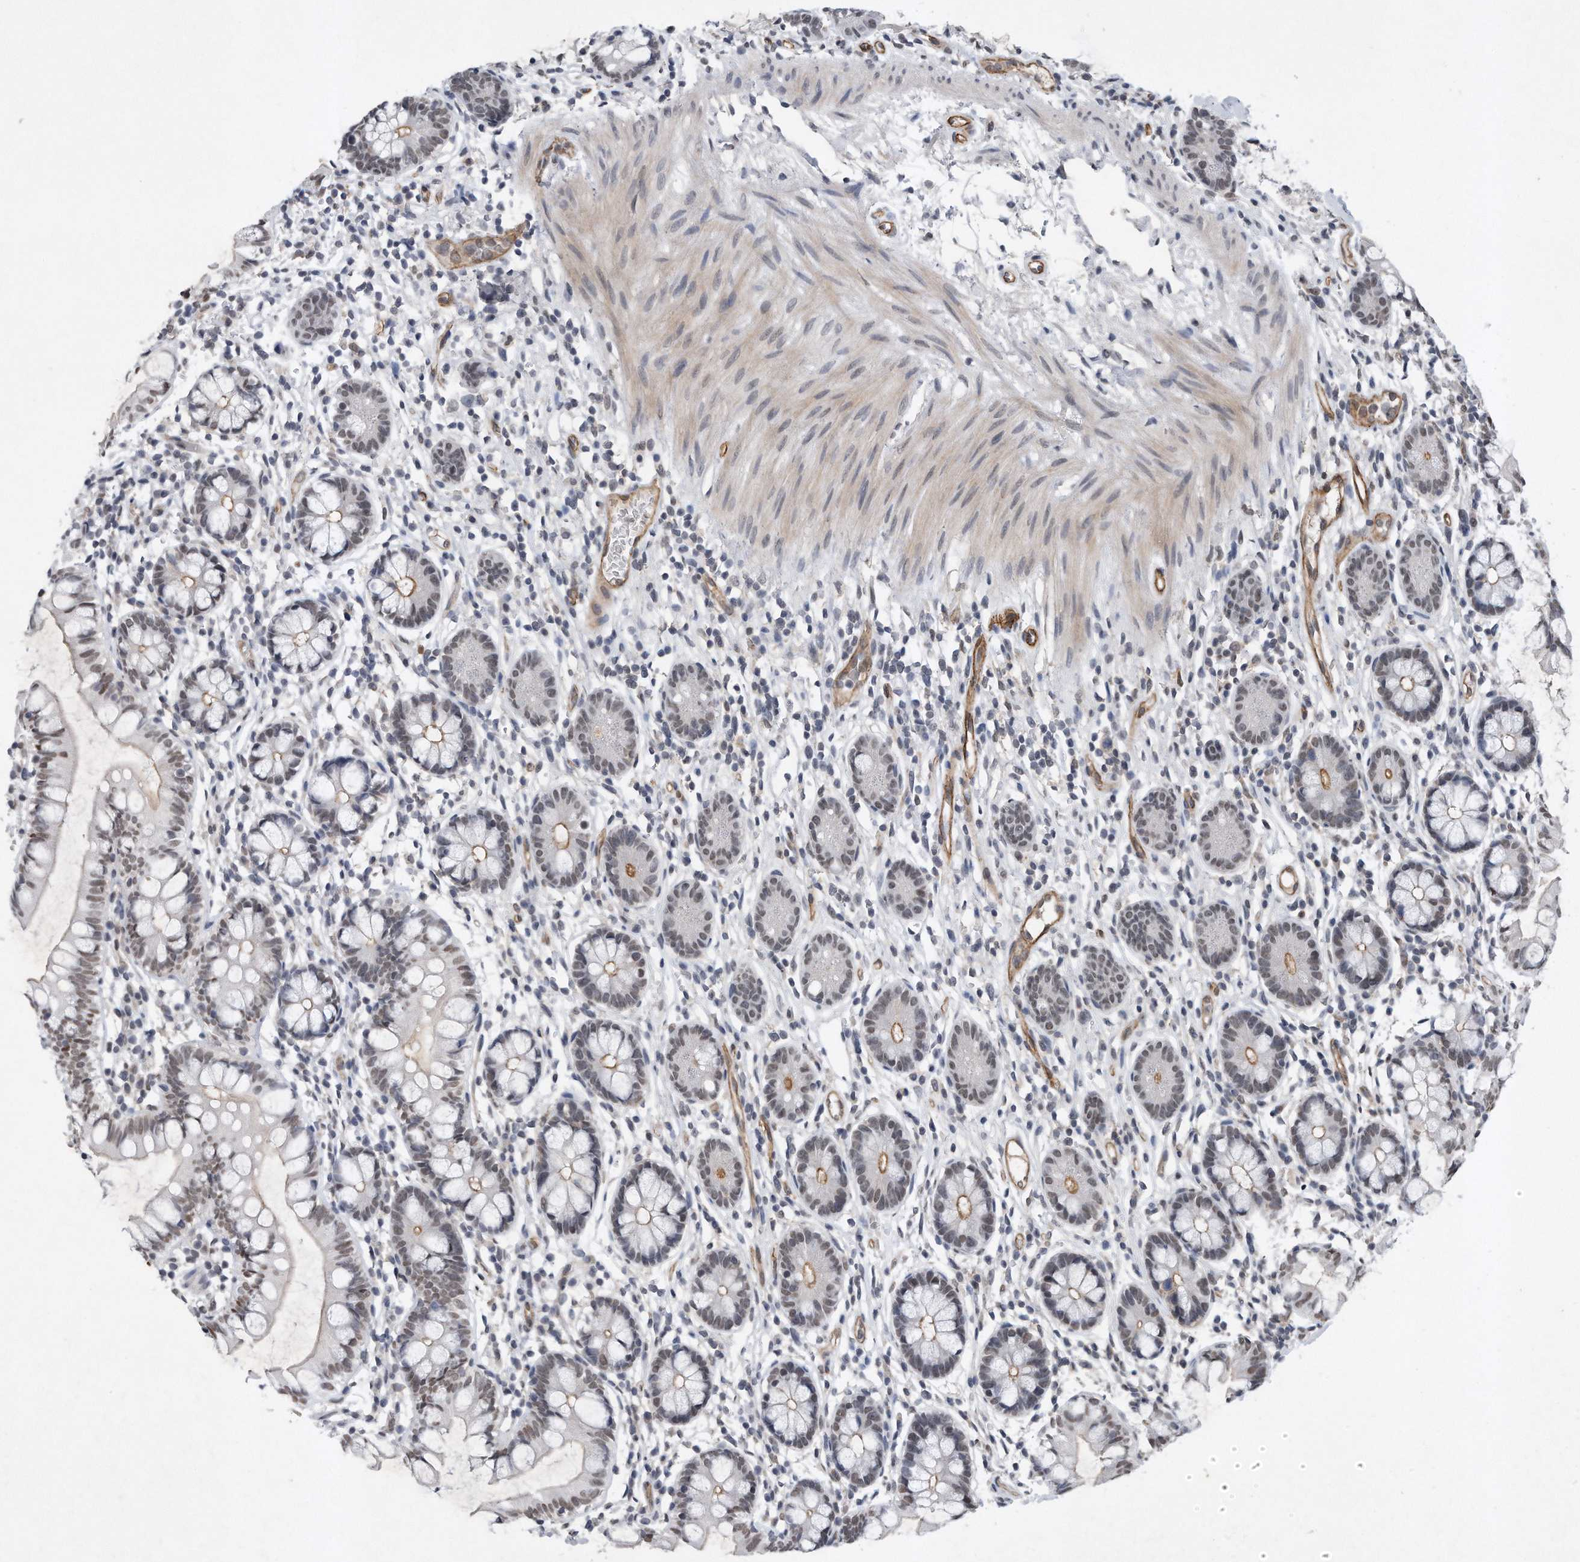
{"staining": {"intensity": "negative", "quantity": "none", "location": "none"}, "tissue": "small intestine", "cell_type": "Glandular cells", "image_type": "normal", "snomed": [{"axis": "morphology", "description": "Normal tissue, NOS"}, {"axis": "topography", "description": "Small intestine"}], "caption": "There is no significant expression in glandular cells of small intestine. The staining is performed using DAB brown chromogen with nuclei counter-stained in using hematoxylin.", "gene": "TP53INP1", "patient": {"sex": "female", "age": 84}}